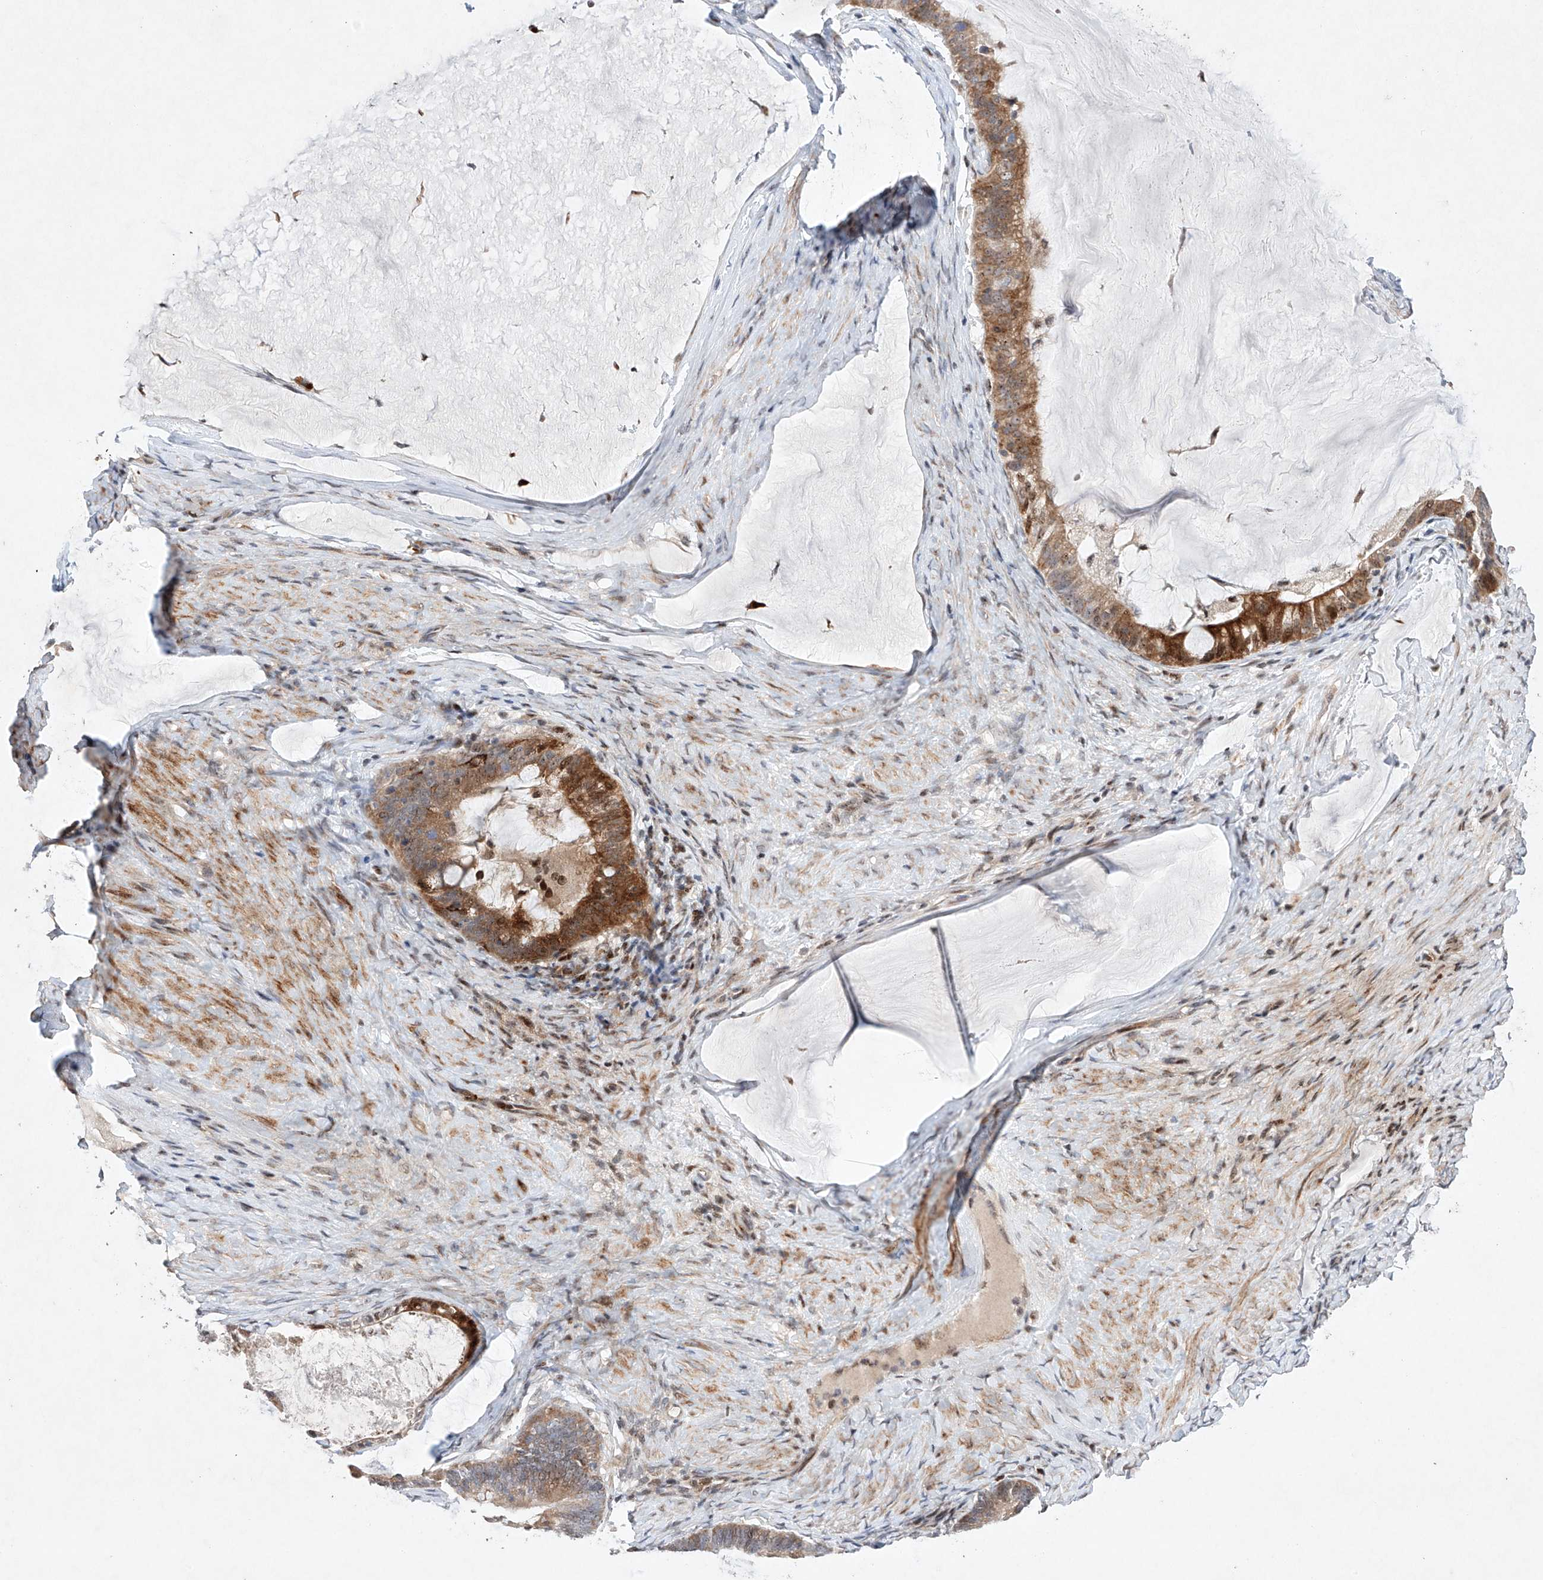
{"staining": {"intensity": "moderate", "quantity": ">75%", "location": "cytoplasmic/membranous"}, "tissue": "ovarian cancer", "cell_type": "Tumor cells", "image_type": "cancer", "snomed": [{"axis": "morphology", "description": "Cystadenocarcinoma, mucinous, NOS"}, {"axis": "topography", "description": "Ovary"}], "caption": "High-power microscopy captured an IHC image of ovarian mucinous cystadenocarcinoma, revealing moderate cytoplasmic/membranous positivity in approximately >75% of tumor cells.", "gene": "AFG1L", "patient": {"sex": "female", "age": 61}}